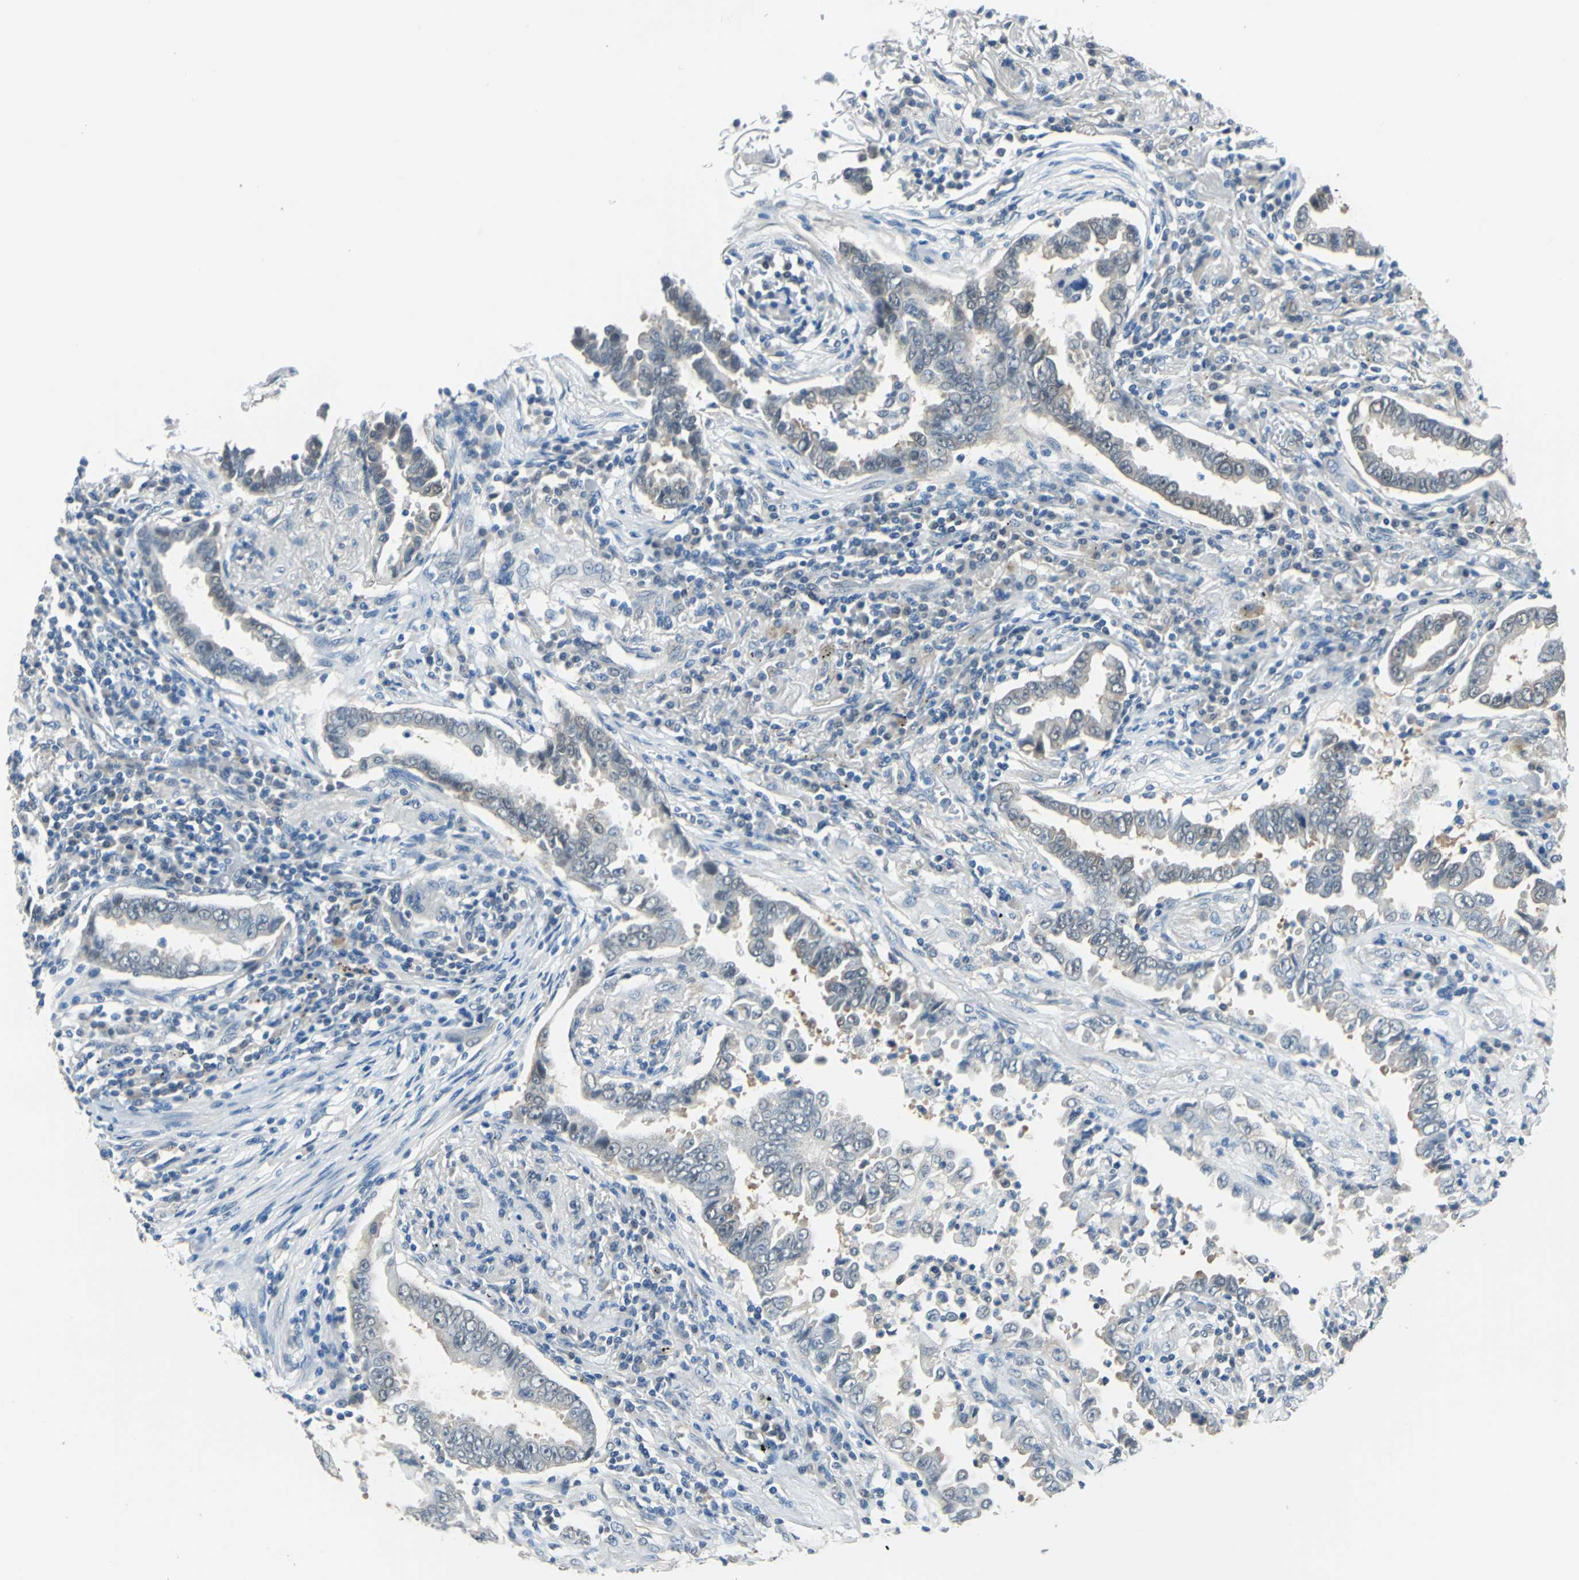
{"staining": {"intensity": "weak", "quantity": "25%-75%", "location": "cytoplasmic/membranous"}, "tissue": "lung cancer", "cell_type": "Tumor cells", "image_type": "cancer", "snomed": [{"axis": "morphology", "description": "Normal tissue, NOS"}, {"axis": "morphology", "description": "Inflammation, NOS"}, {"axis": "morphology", "description": "Adenocarcinoma, NOS"}, {"axis": "topography", "description": "Lung"}], "caption": "A brown stain labels weak cytoplasmic/membranous staining of a protein in human lung adenocarcinoma tumor cells.", "gene": "FKBP4", "patient": {"sex": "female", "age": 64}}